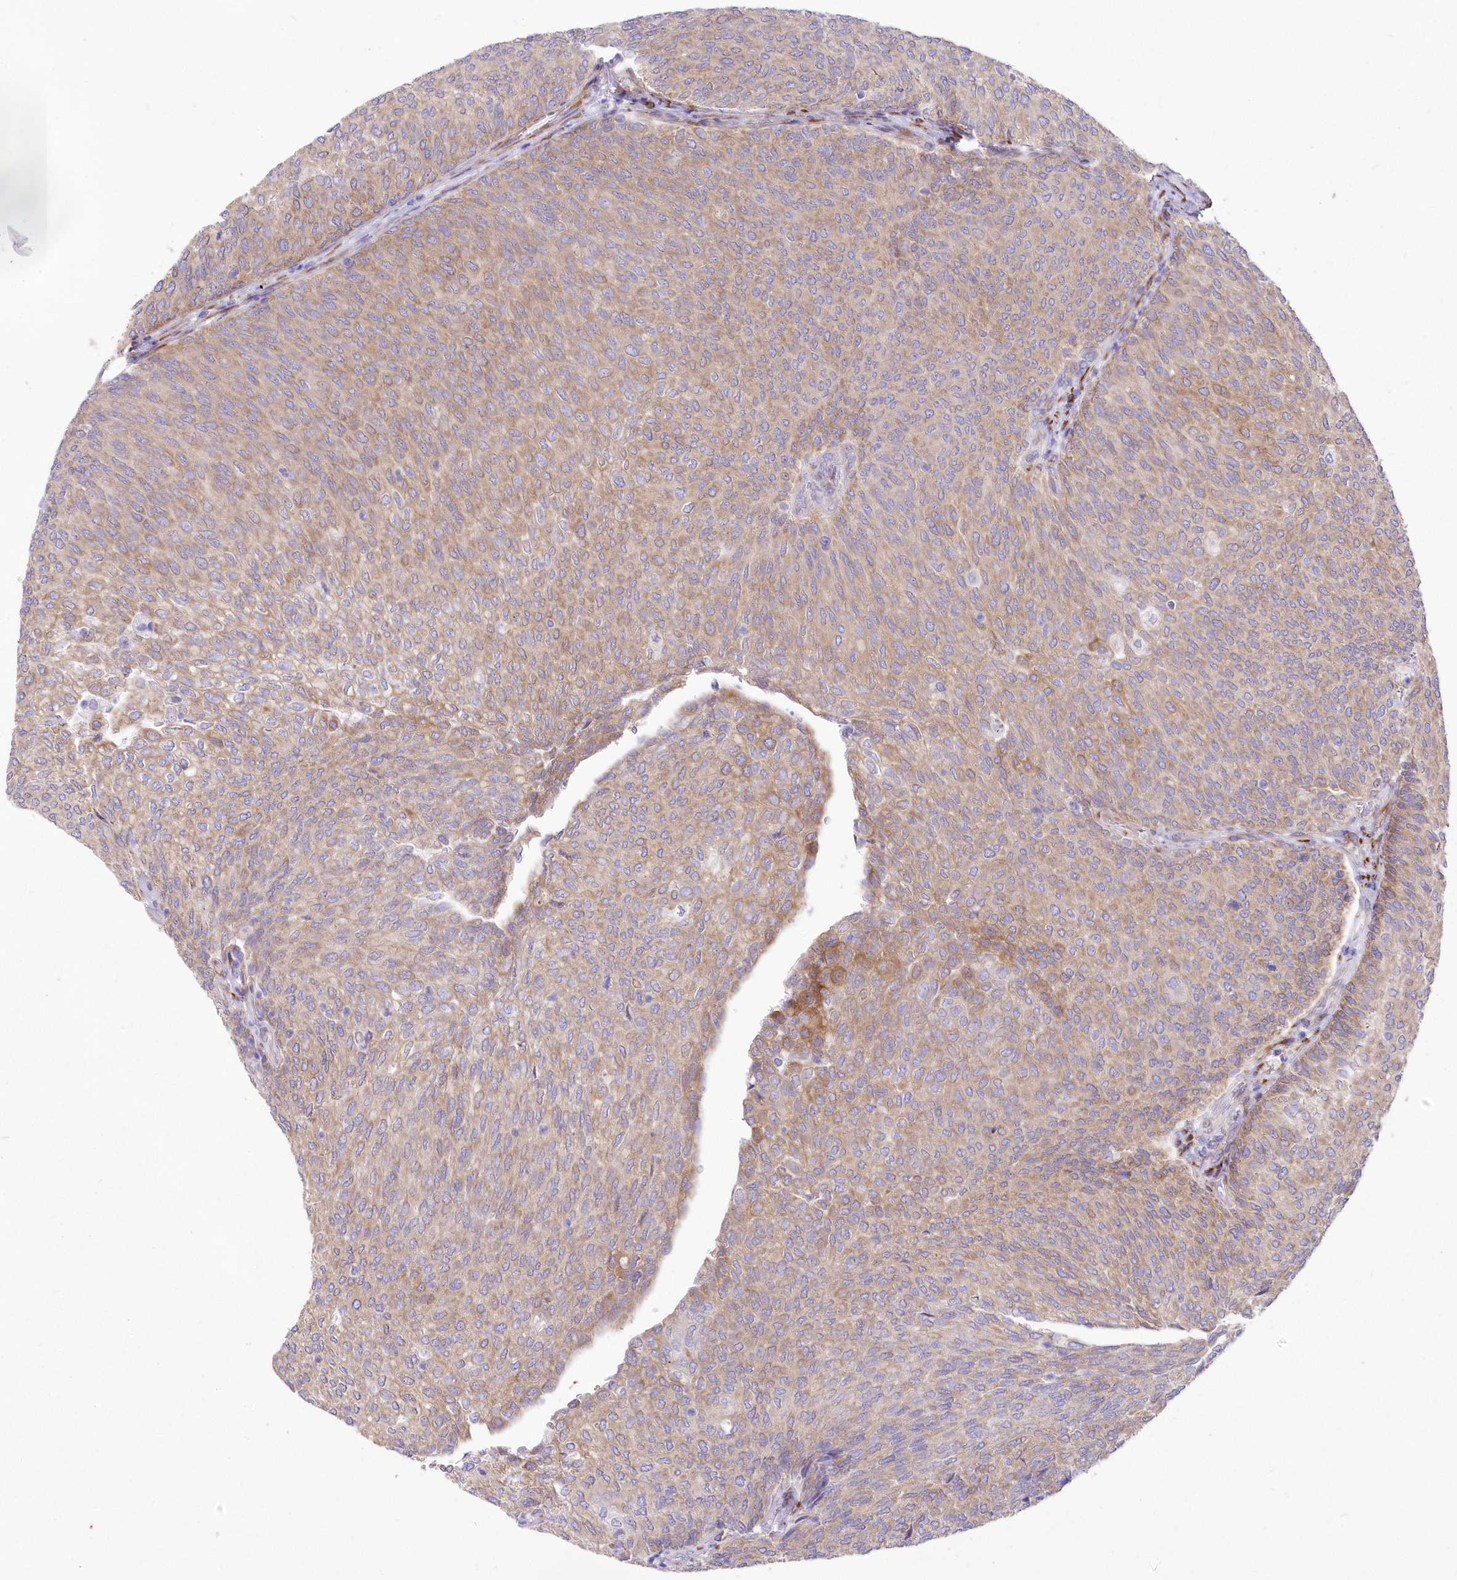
{"staining": {"intensity": "moderate", "quantity": ">75%", "location": "cytoplasmic/membranous"}, "tissue": "urothelial cancer", "cell_type": "Tumor cells", "image_type": "cancer", "snomed": [{"axis": "morphology", "description": "Urothelial carcinoma, Low grade"}, {"axis": "topography", "description": "Urinary bladder"}], "caption": "Protein expression analysis of human low-grade urothelial carcinoma reveals moderate cytoplasmic/membranous positivity in about >75% of tumor cells.", "gene": "YTHDC2", "patient": {"sex": "female", "age": 79}}